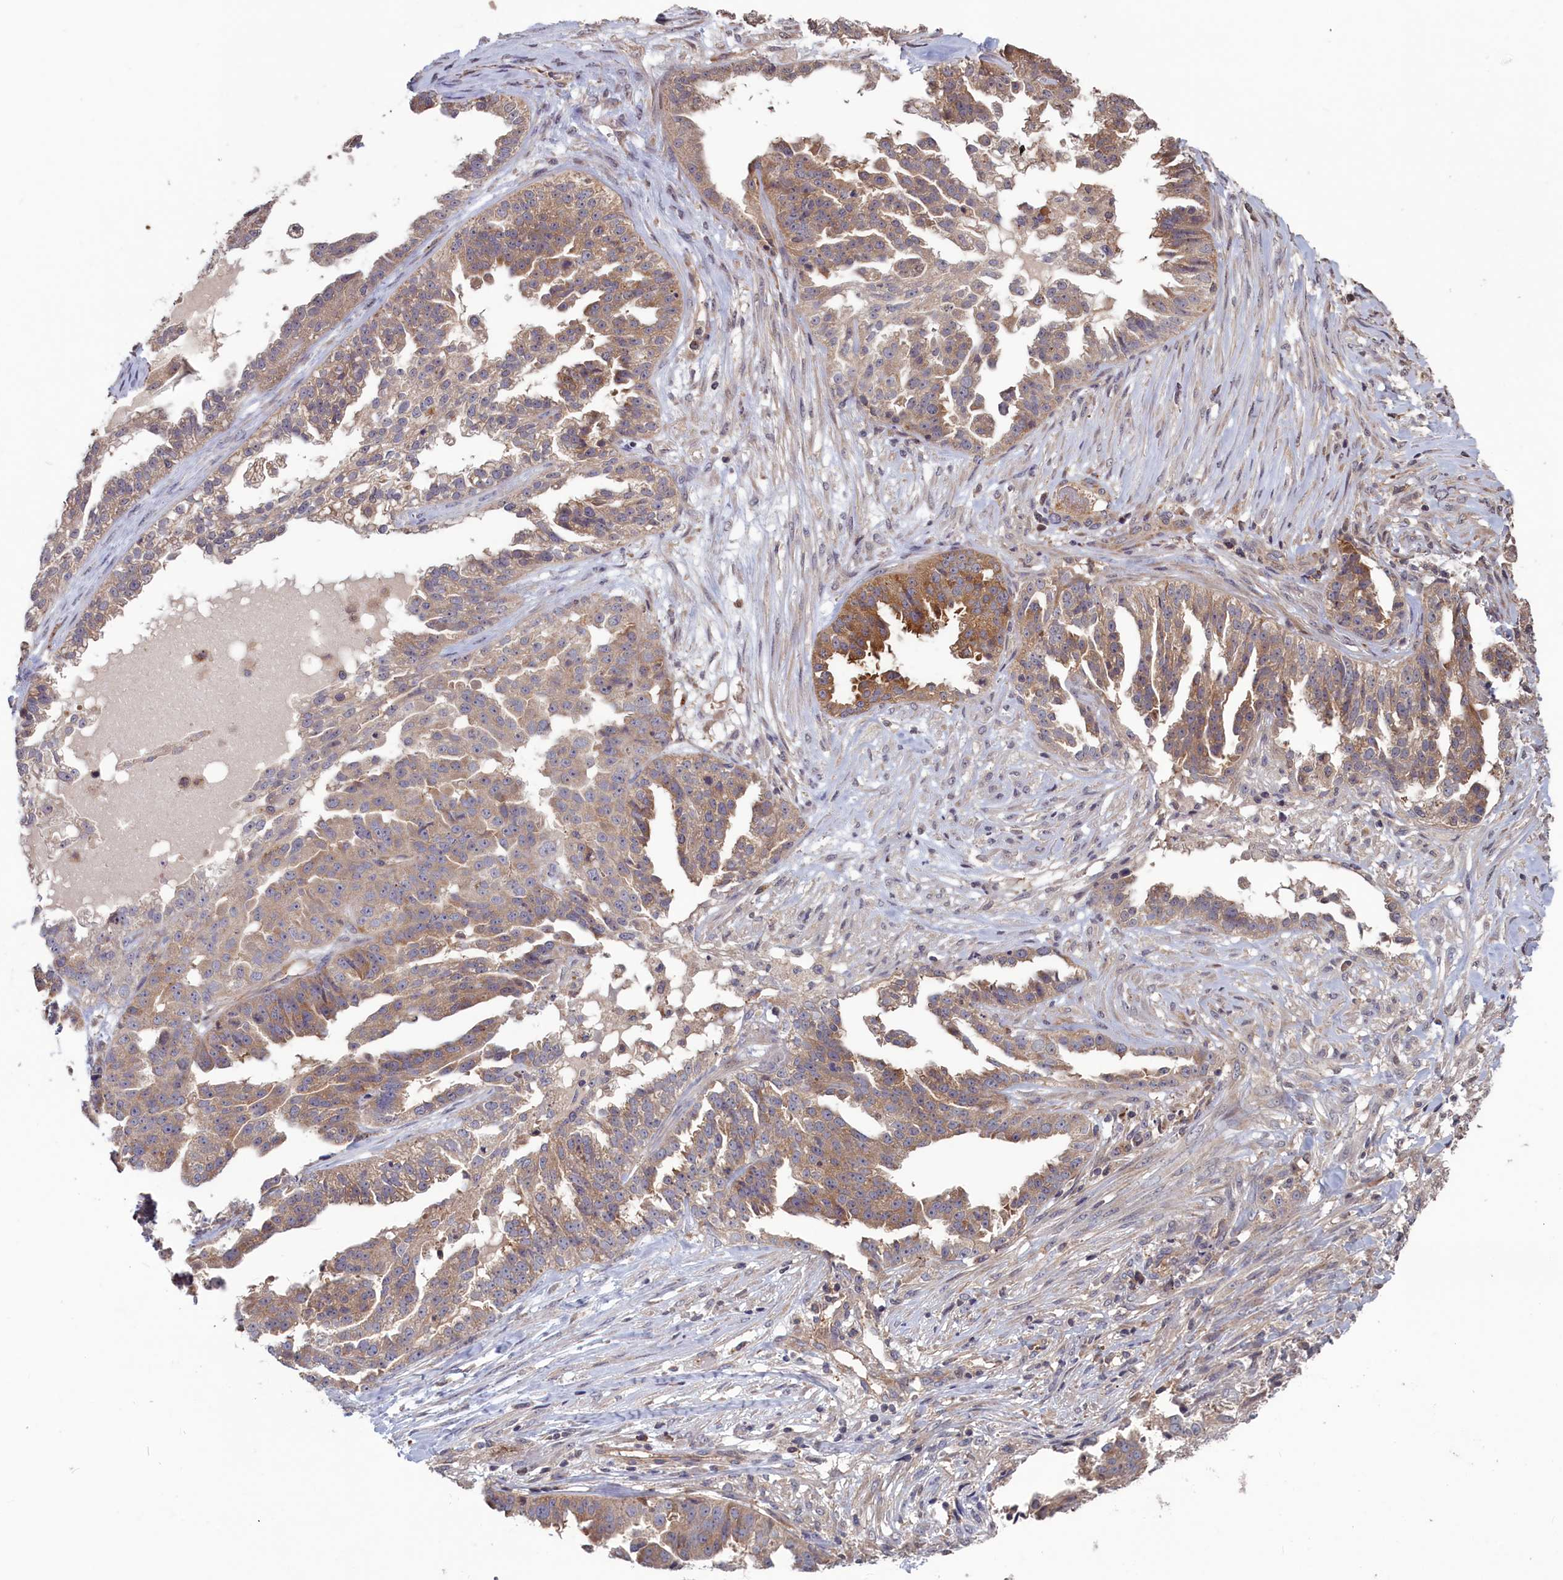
{"staining": {"intensity": "moderate", "quantity": "<25%", "location": "cytoplasmic/membranous"}, "tissue": "ovarian cancer", "cell_type": "Tumor cells", "image_type": "cancer", "snomed": [{"axis": "morphology", "description": "Cystadenocarcinoma, serous, NOS"}, {"axis": "topography", "description": "Ovary"}], "caption": "A brown stain shows moderate cytoplasmic/membranous positivity of a protein in ovarian cancer tumor cells. Ihc stains the protein in brown and the nuclei are stained blue.", "gene": "CACTIN", "patient": {"sex": "female", "age": 58}}